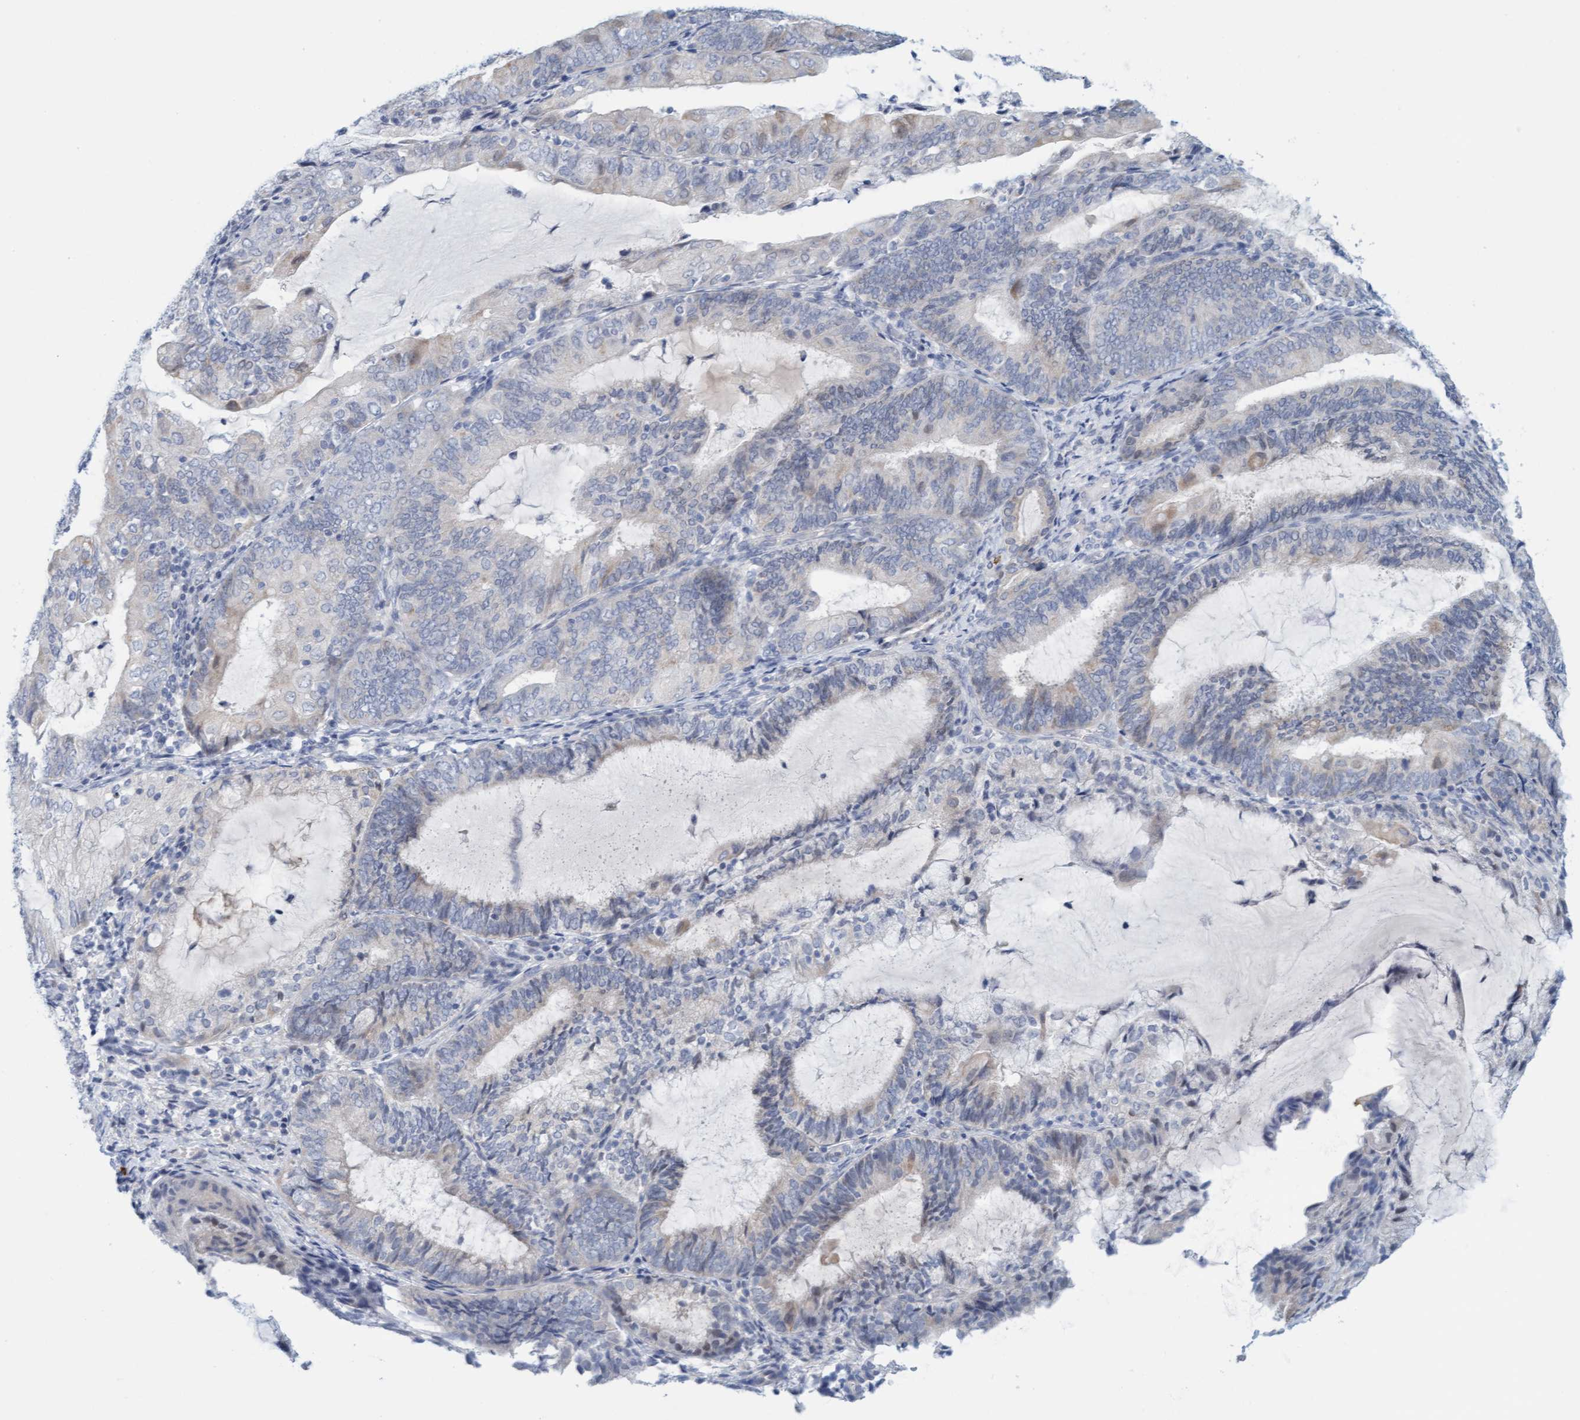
{"staining": {"intensity": "negative", "quantity": "none", "location": "none"}, "tissue": "endometrial cancer", "cell_type": "Tumor cells", "image_type": "cancer", "snomed": [{"axis": "morphology", "description": "Adenocarcinoma, NOS"}, {"axis": "topography", "description": "Endometrium"}], "caption": "This photomicrograph is of endometrial adenocarcinoma stained with immunohistochemistry to label a protein in brown with the nuclei are counter-stained blue. There is no expression in tumor cells.", "gene": "CPA3", "patient": {"sex": "female", "age": 81}}